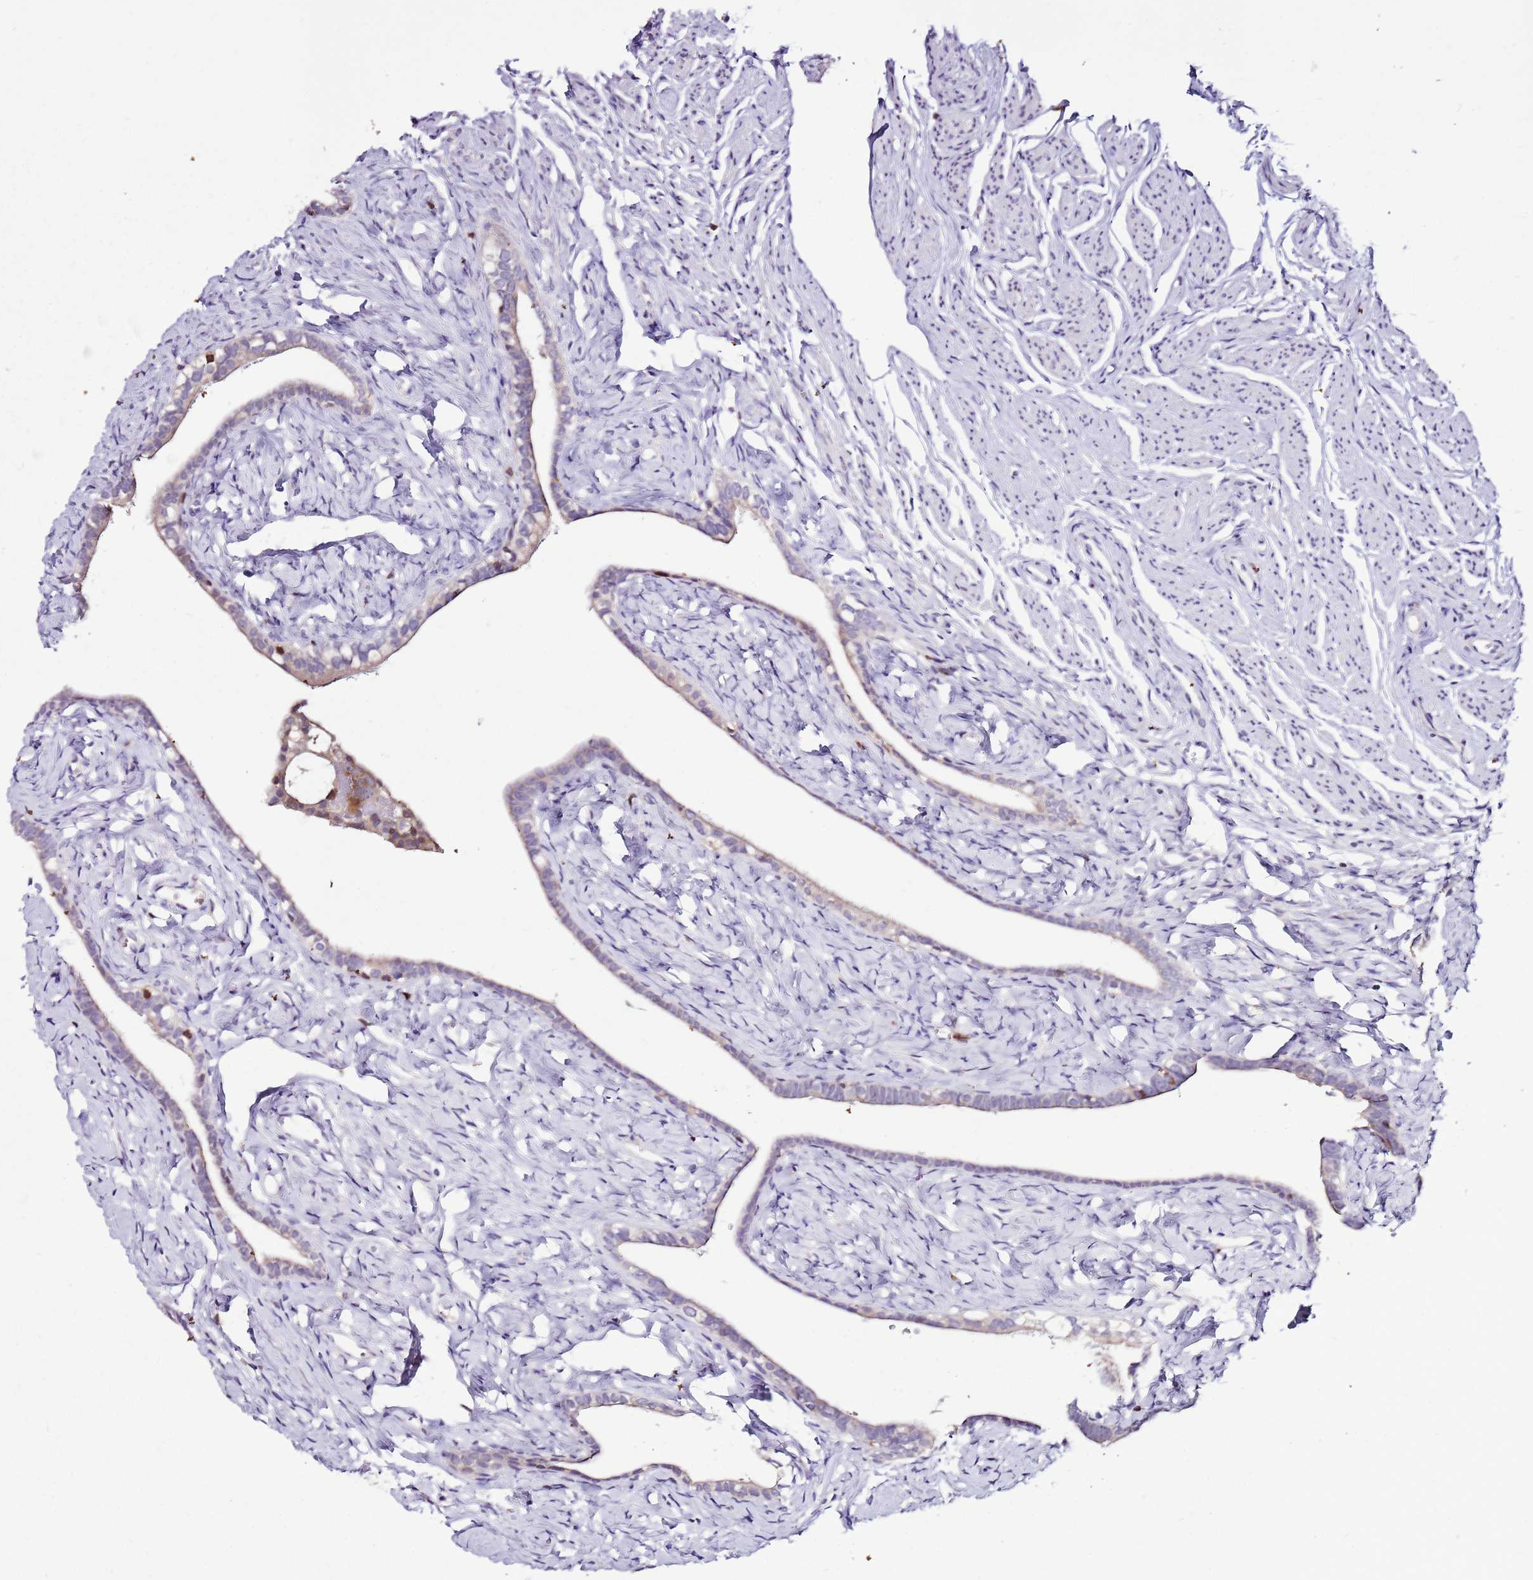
{"staining": {"intensity": "weak", "quantity": "25%-75%", "location": "cytoplasmic/membranous"}, "tissue": "fallopian tube", "cell_type": "Glandular cells", "image_type": "normal", "snomed": [{"axis": "morphology", "description": "Normal tissue, NOS"}, {"axis": "topography", "description": "Fallopian tube"}], "caption": "DAB immunohistochemical staining of normal fallopian tube shows weak cytoplasmic/membranous protein positivity in approximately 25%-75% of glandular cells.", "gene": "ZSWIM1", "patient": {"sex": "female", "age": 66}}